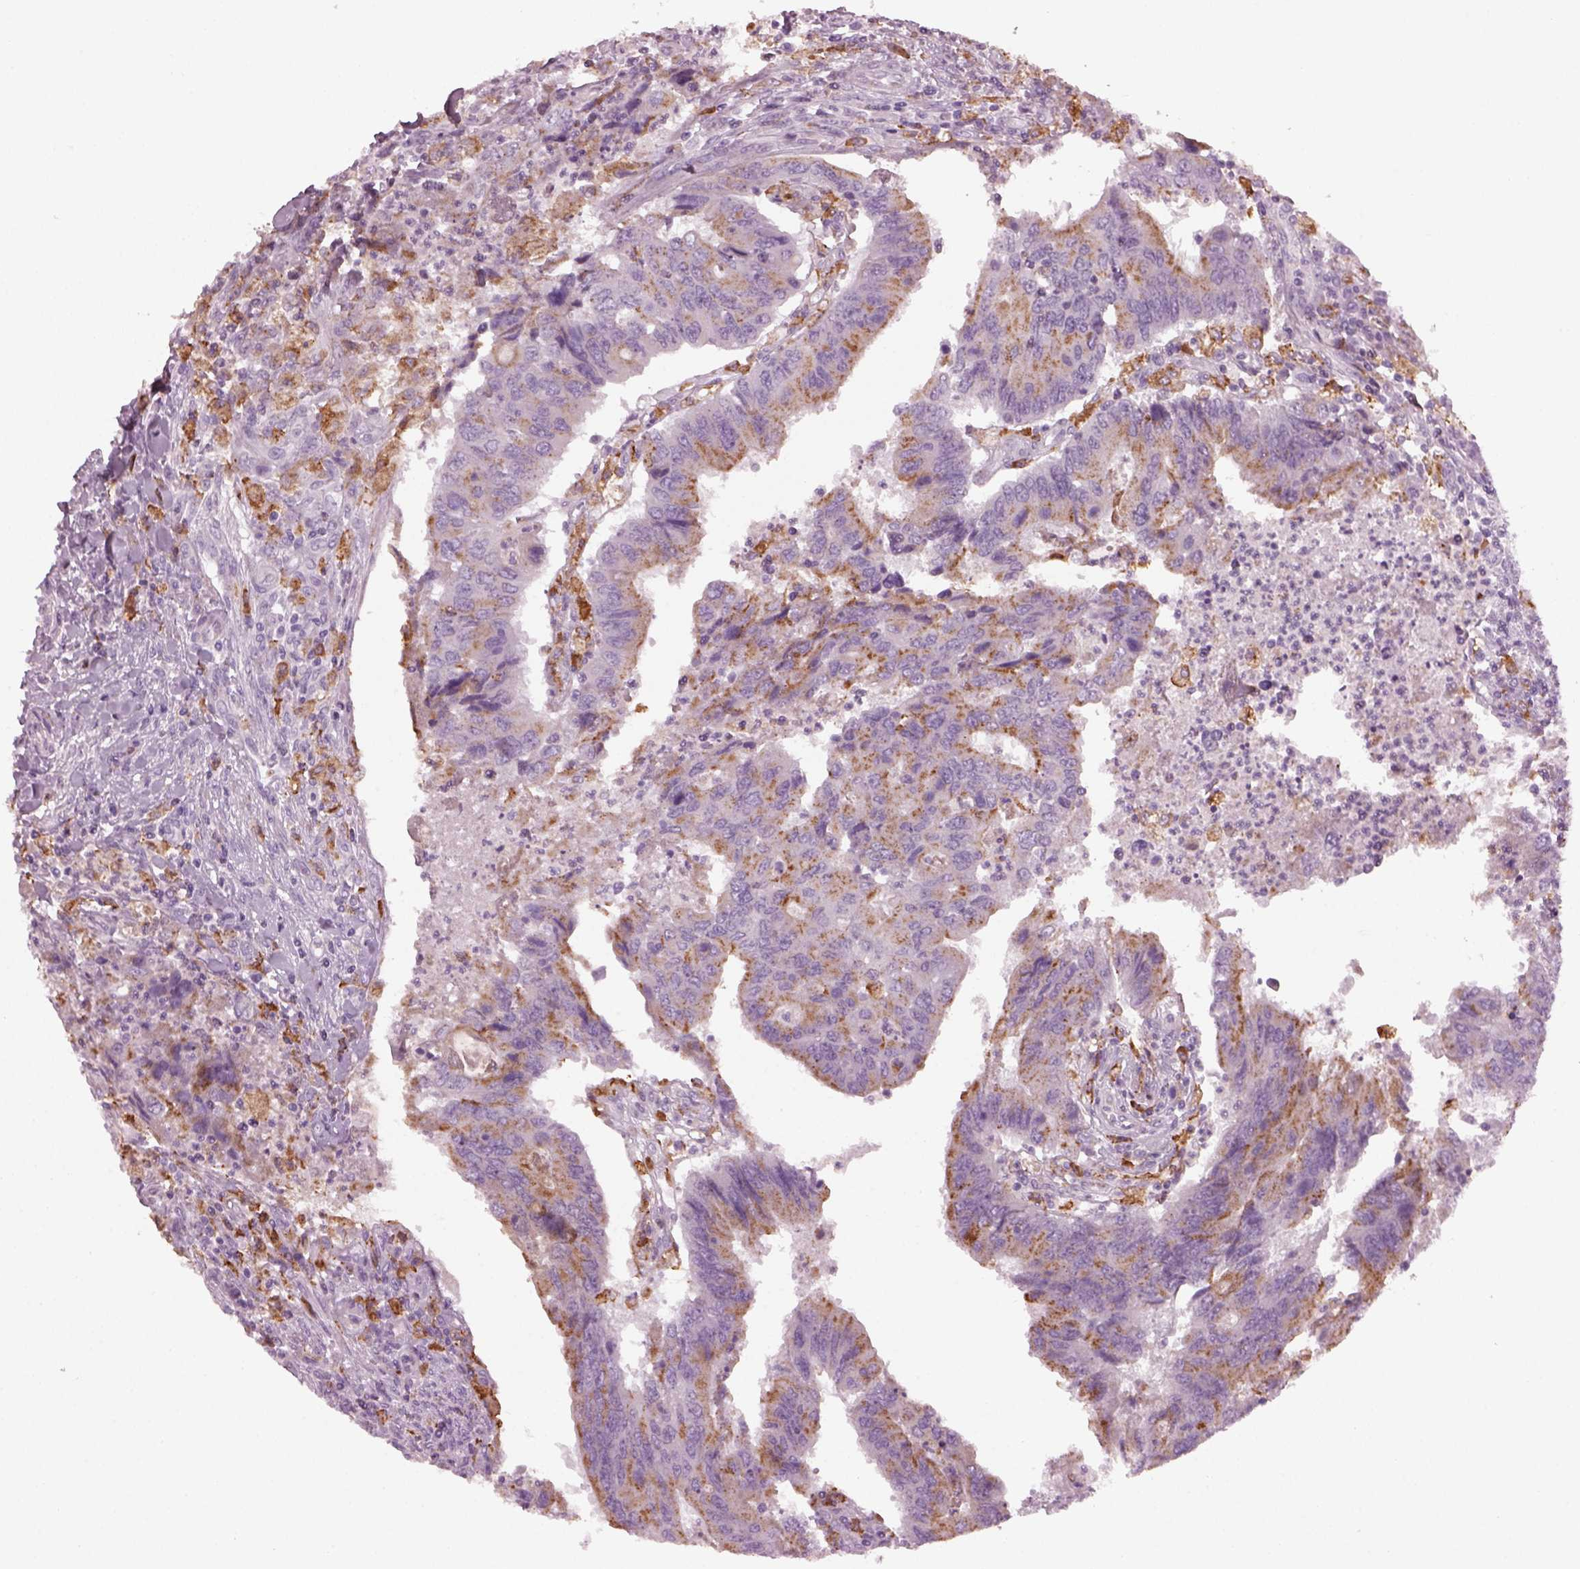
{"staining": {"intensity": "strong", "quantity": "<25%", "location": "cytoplasmic/membranous"}, "tissue": "colorectal cancer", "cell_type": "Tumor cells", "image_type": "cancer", "snomed": [{"axis": "morphology", "description": "Adenocarcinoma, NOS"}, {"axis": "topography", "description": "Colon"}], "caption": "Protein expression analysis of colorectal cancer reveals strong cytoplasmic/membranous staining in approximately <25% of tumor cells.", "gene": "TMEM231", "patient": {"sex": "female", "age": 67}}